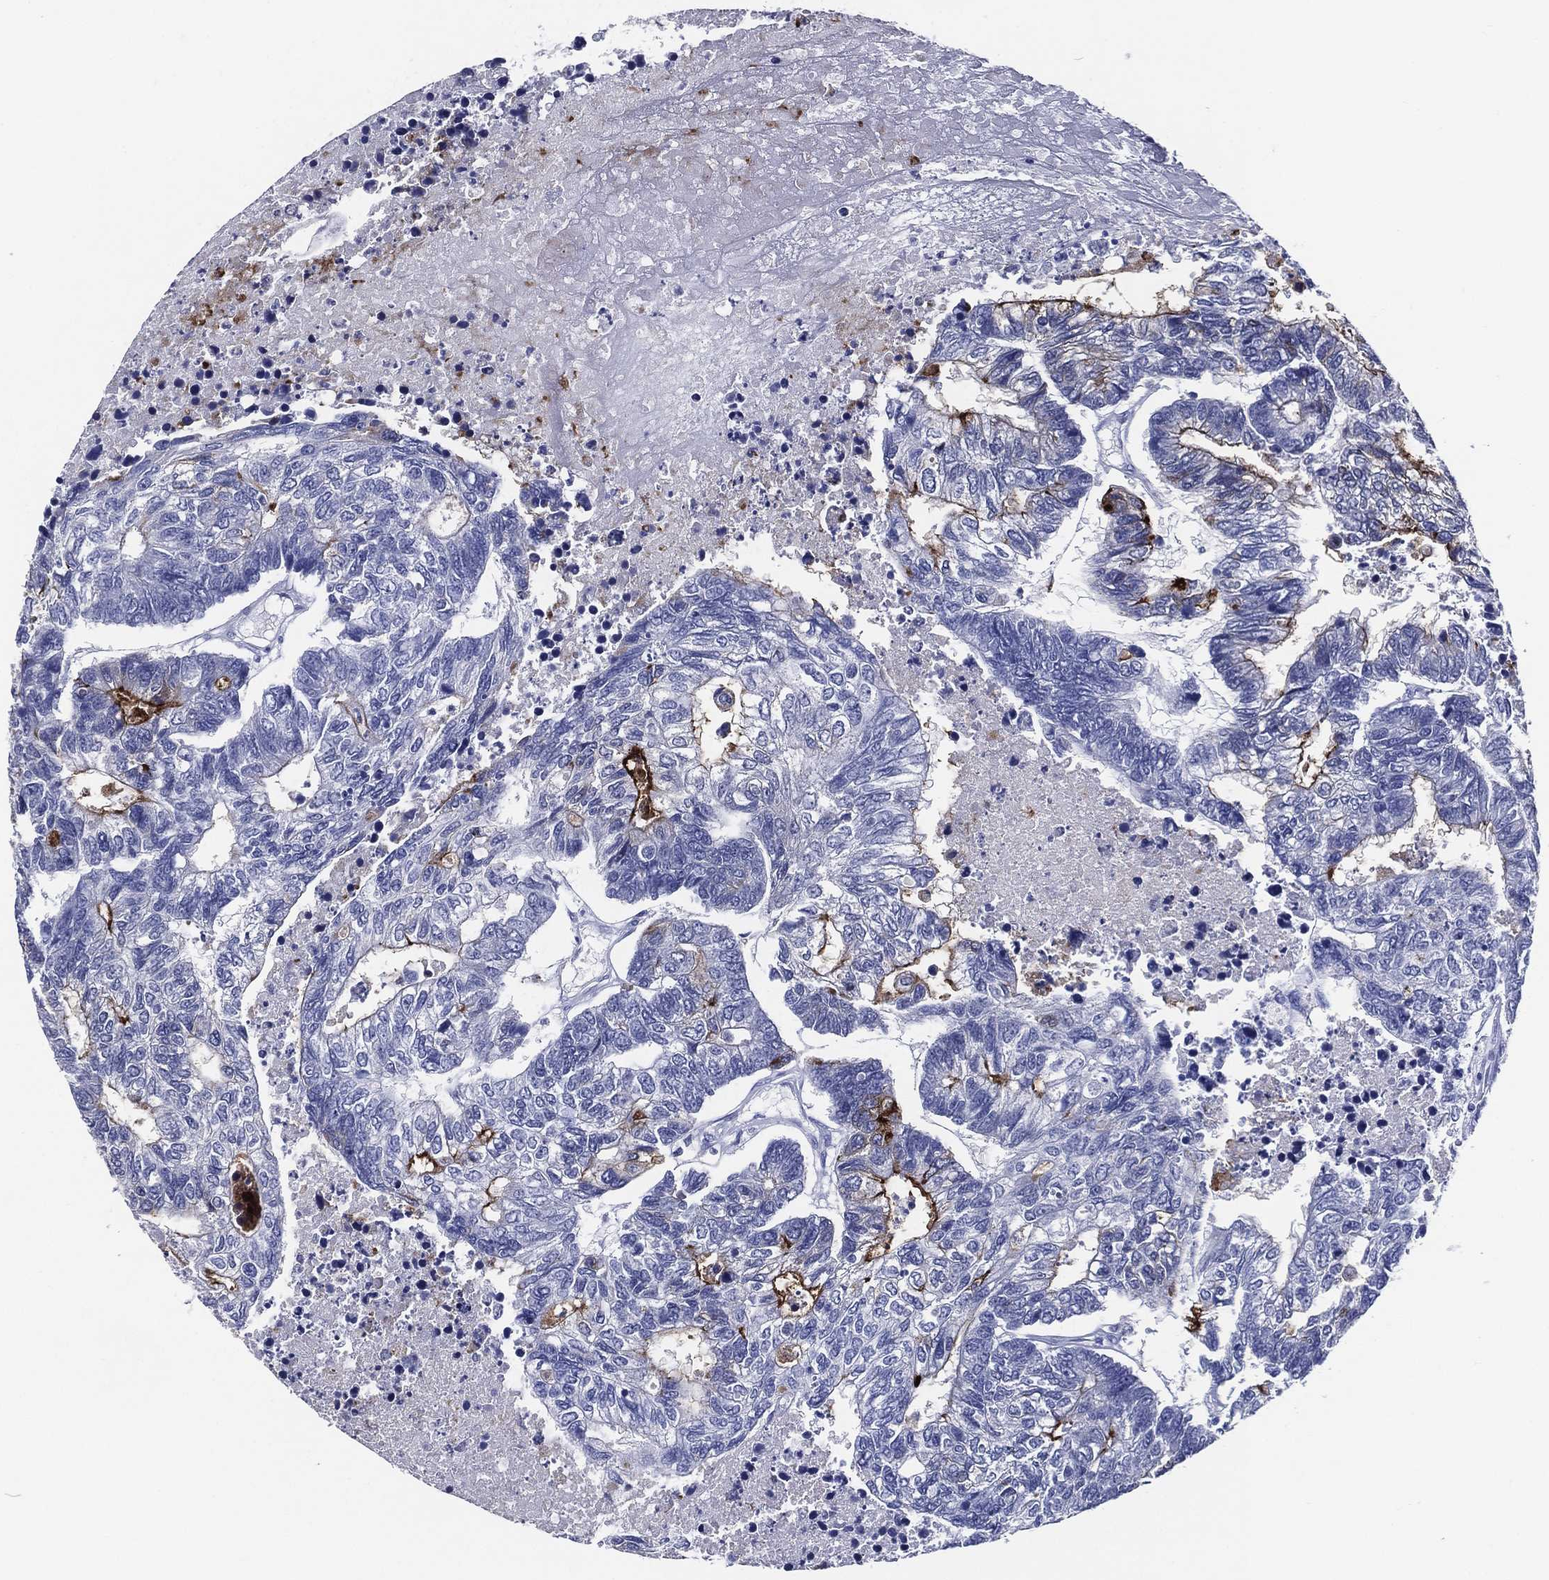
{"staining": {"intensity": "strong", "quantity": "<25%", "location": "cytoplasmic/membranous"}, "tissue": "colorectal cancer", "cell_type": "Tumor cells", "image_type": "cancer", "snomed": [{"axis": "morphology", "description": "Adenocarcinoma, NOS"}, {"axis": "topography", "description": "Colon"}], "caption": "A brown stain highlights strong cytoplasmic/membranous positivity of a protein in colorectal cancer tumor cells.", "gene": "ACE2", "patient": {"sex": "female", "age": 48}}